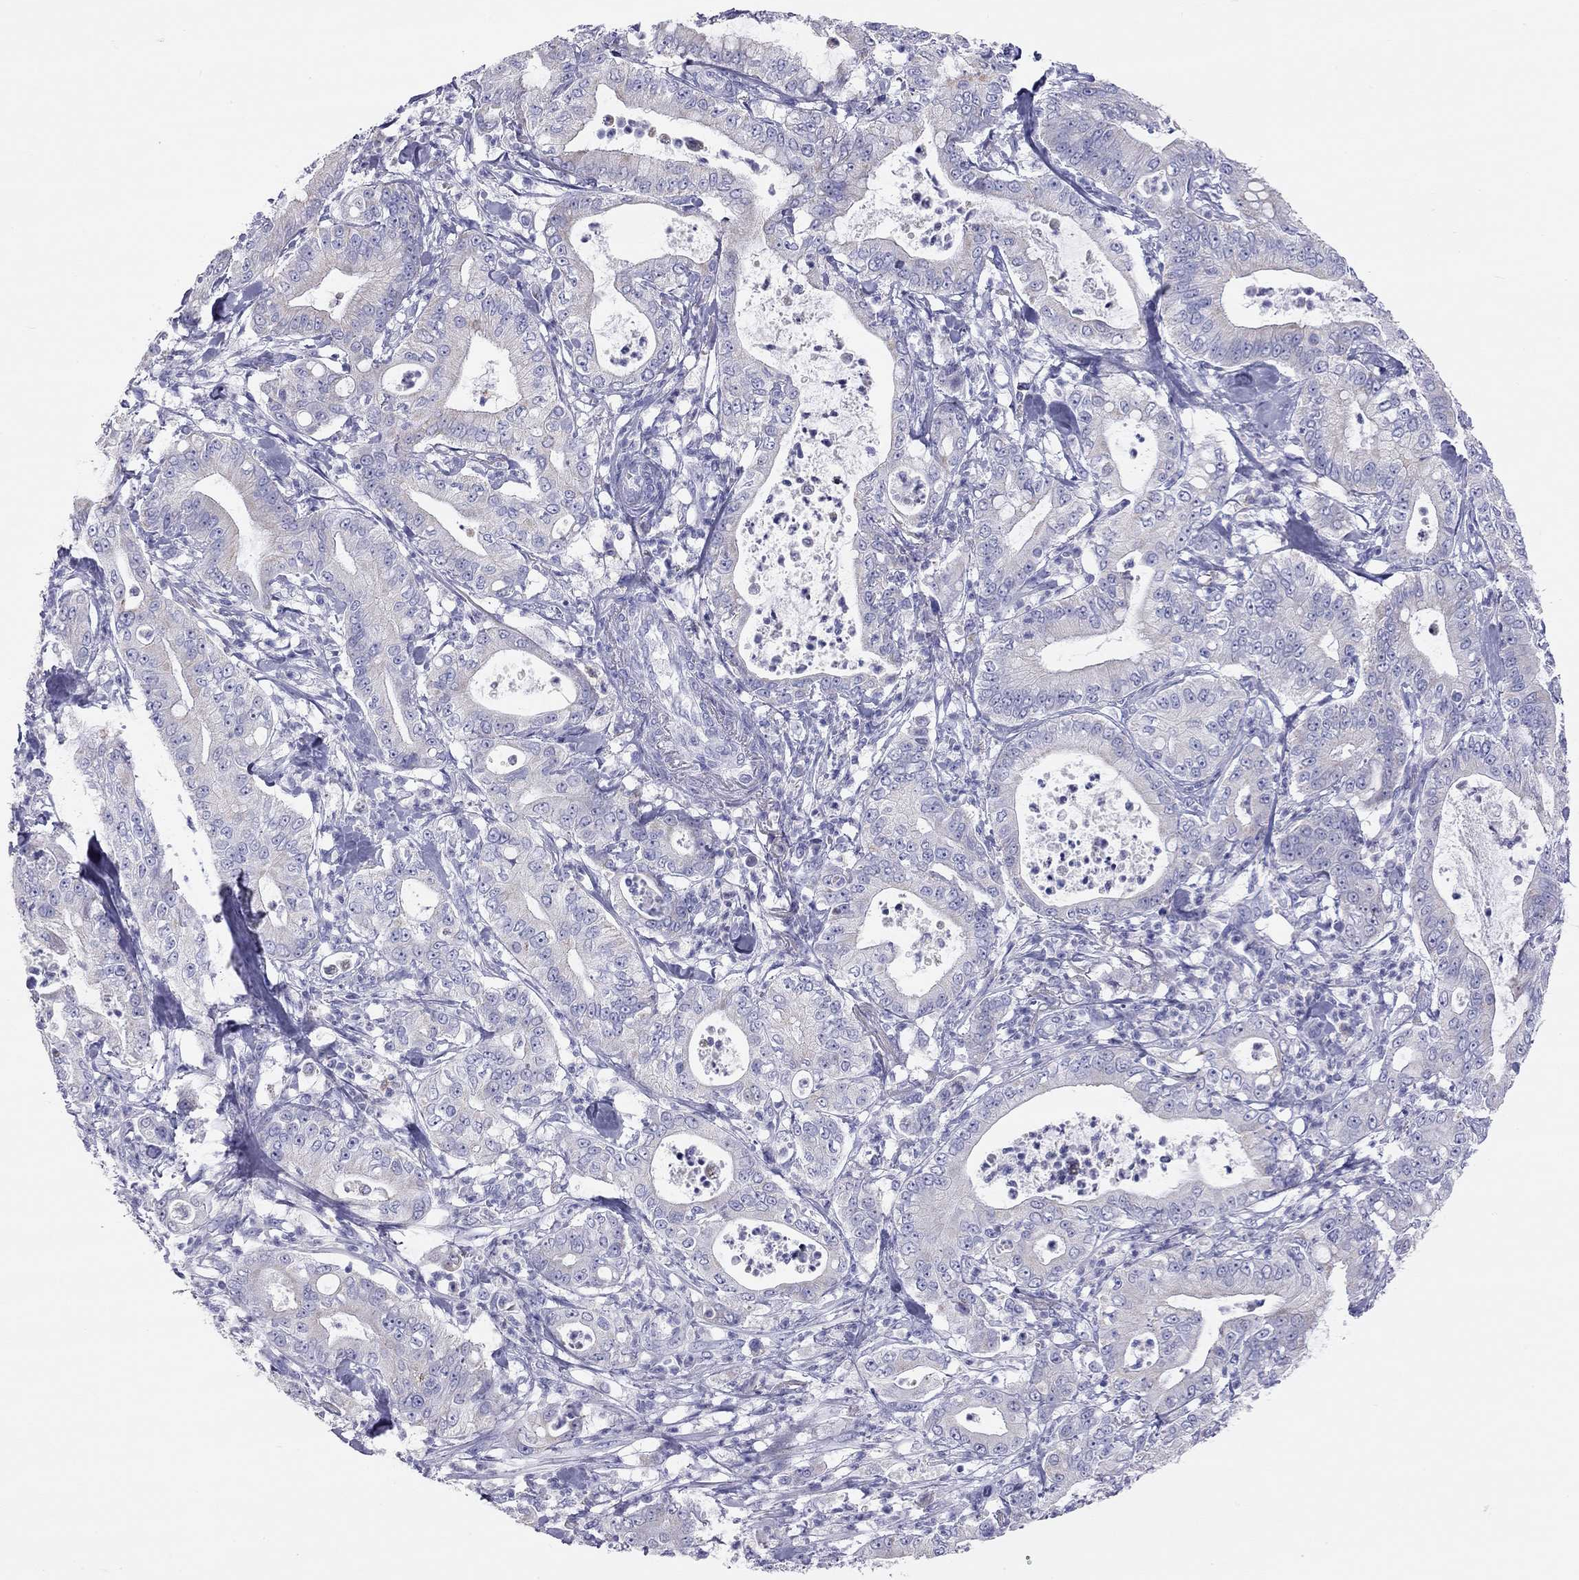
{"staining": {"intensity": "negative", "quantity": "none", "location": "none"}, "tissue": "pancreatic cancer", "cell_type": "Tumor cells", "image_type": "cancer", "snomed": [{"axis": "morphology", "description": "Adenocarcinoma, NOS"}, {"axis": "topography", "description": "Pancreas"}], "caption": "A high-resolution histopathology image shows IHC staining of pancreatic cancer (adenocarcinoma), which demonstrates no significant expression in tumor cells.", "gene": "DPY19L2", "patient": {"sex": "male", "age": 71}}